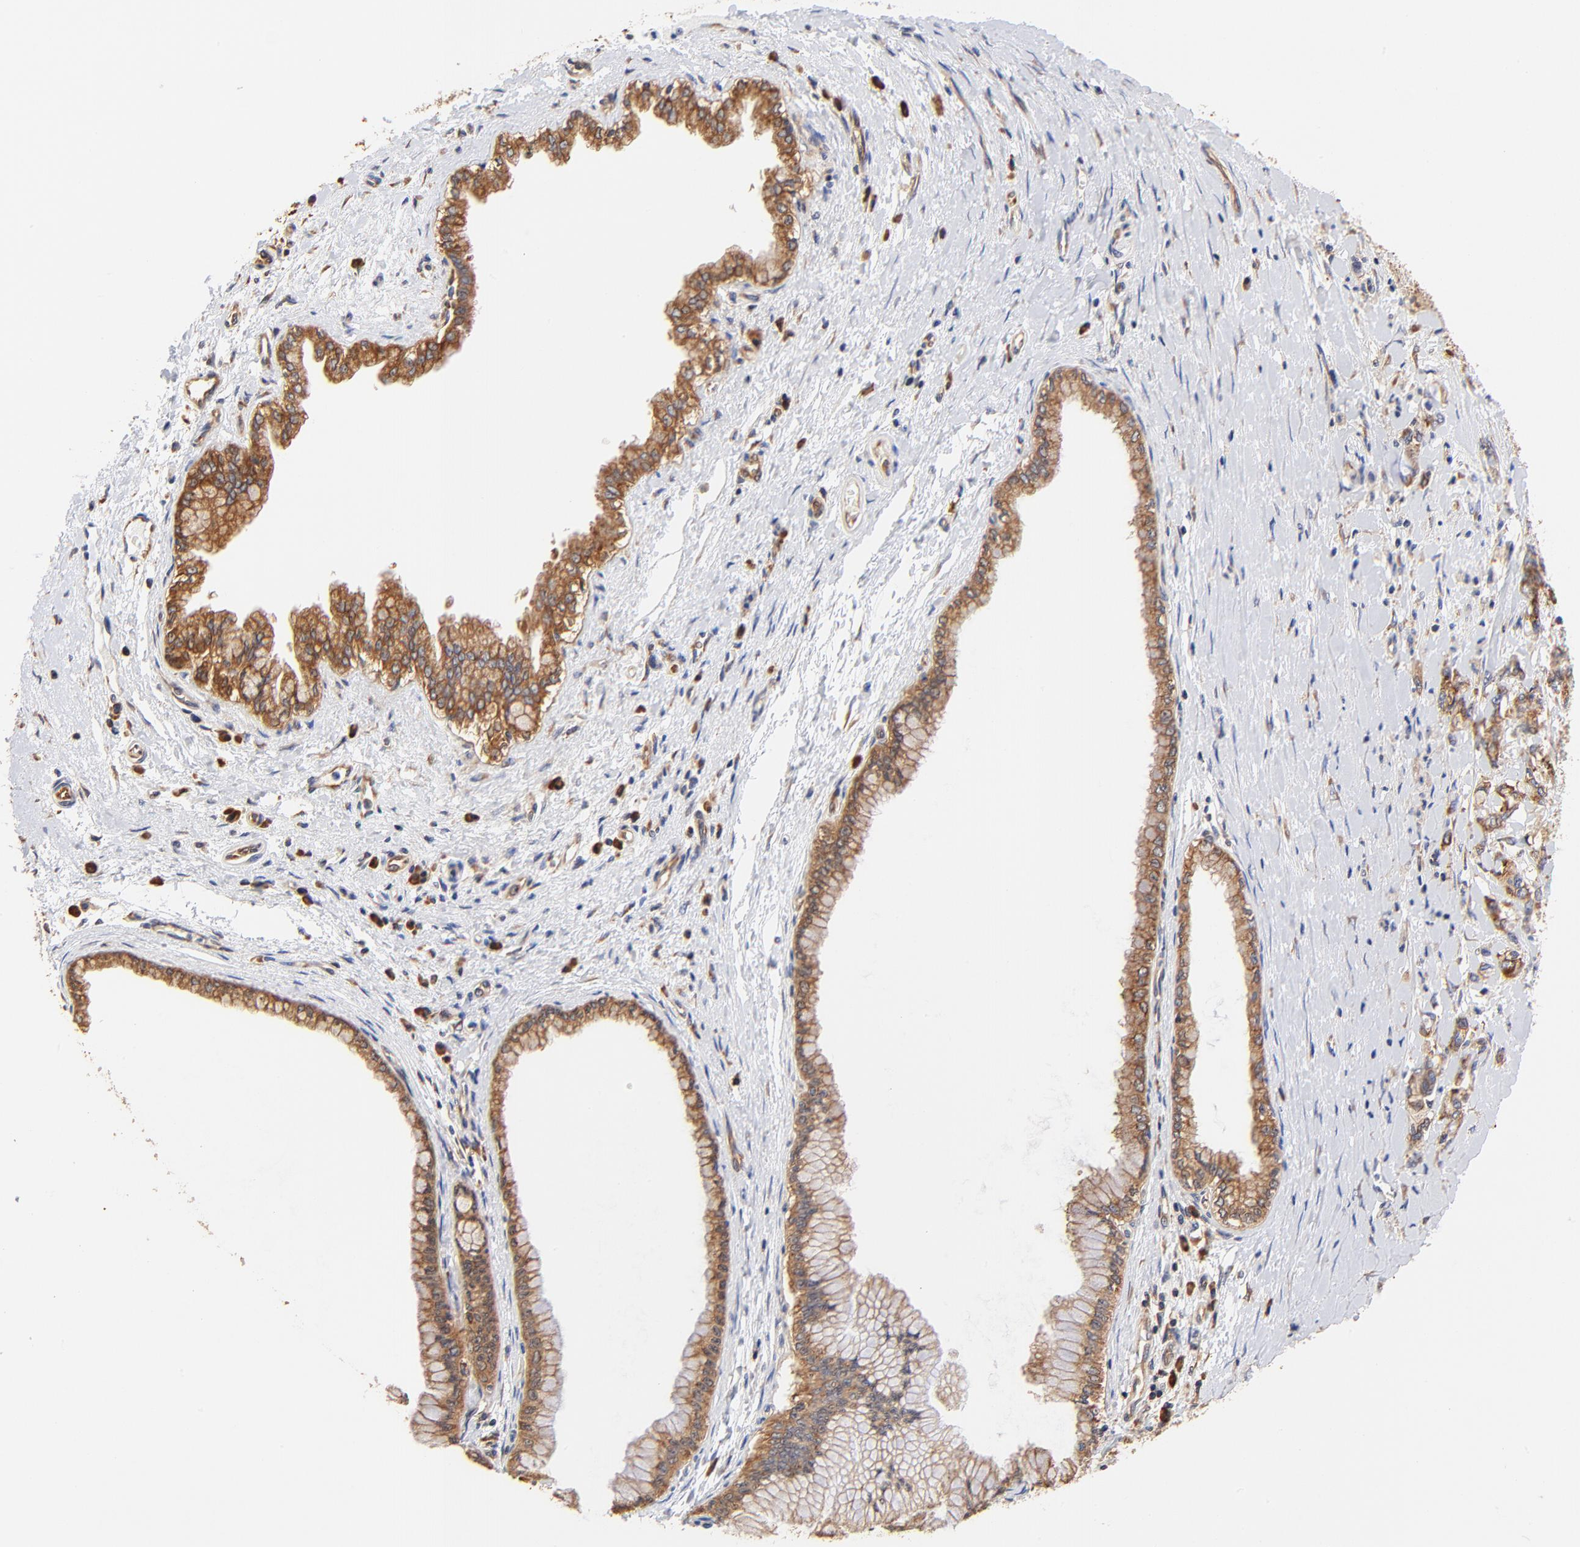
{"staining": {"intensity": "moderate", "quantity": ">75%", "location": "cytoplasmic/membranous"}, "tissue": "pancreatic cancer", "cell_type": "Tumor cells", "image_type": "cancer", "snomed": [{"axis": "morphology", "description": "Adenocarcinoma, NOS"}, {"axis": "topography", "description": "Pancreas"}], "caption": "A micrograph showing moderate cytoplasmic/membranous positivity in approximately >75% of tumor cells in pancreatic adenocarcinoma, as visualized by brown immunohistochemical staining.", "gene": "RPL27", "patient": {"sex": "male", "age": 79}}